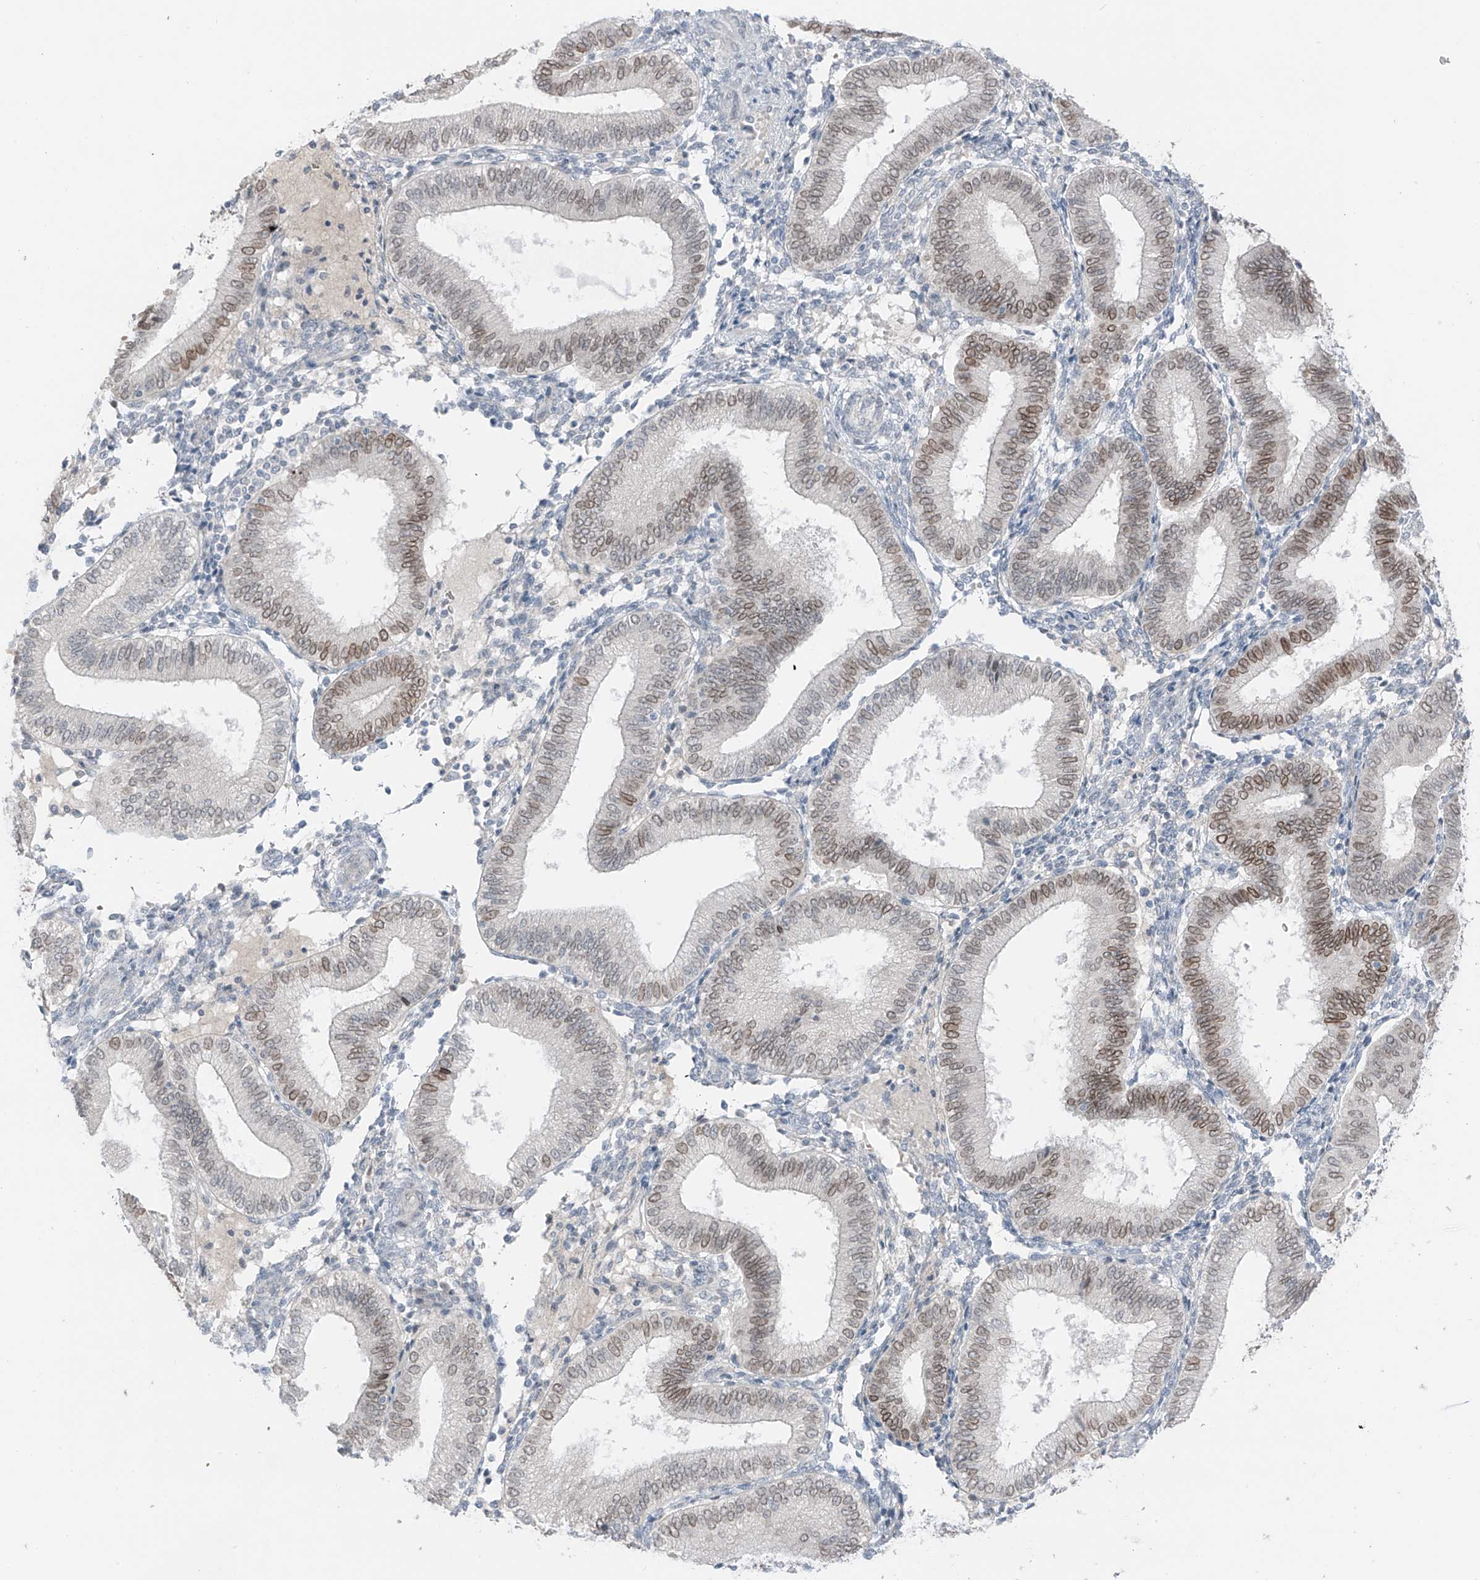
{"staining": {"intensity": "negative", "quantity": "none", "location": "none"}, "tissue": "endometrium", "cell_type": "Cells in endometrial stroma", "image_type": "normal", "snomed": [{"axis": "morphology", "description": "Normal tissue, NOS"}, {"axis": "topography", "description": "Endometrium"}], "caption": "Immunohistochemical staining of normal human endometrium reveals no significant staining in cells in endometrial stroma.", "gene": "PRDM6", "patient": {"sex": "female", "age": 39}}